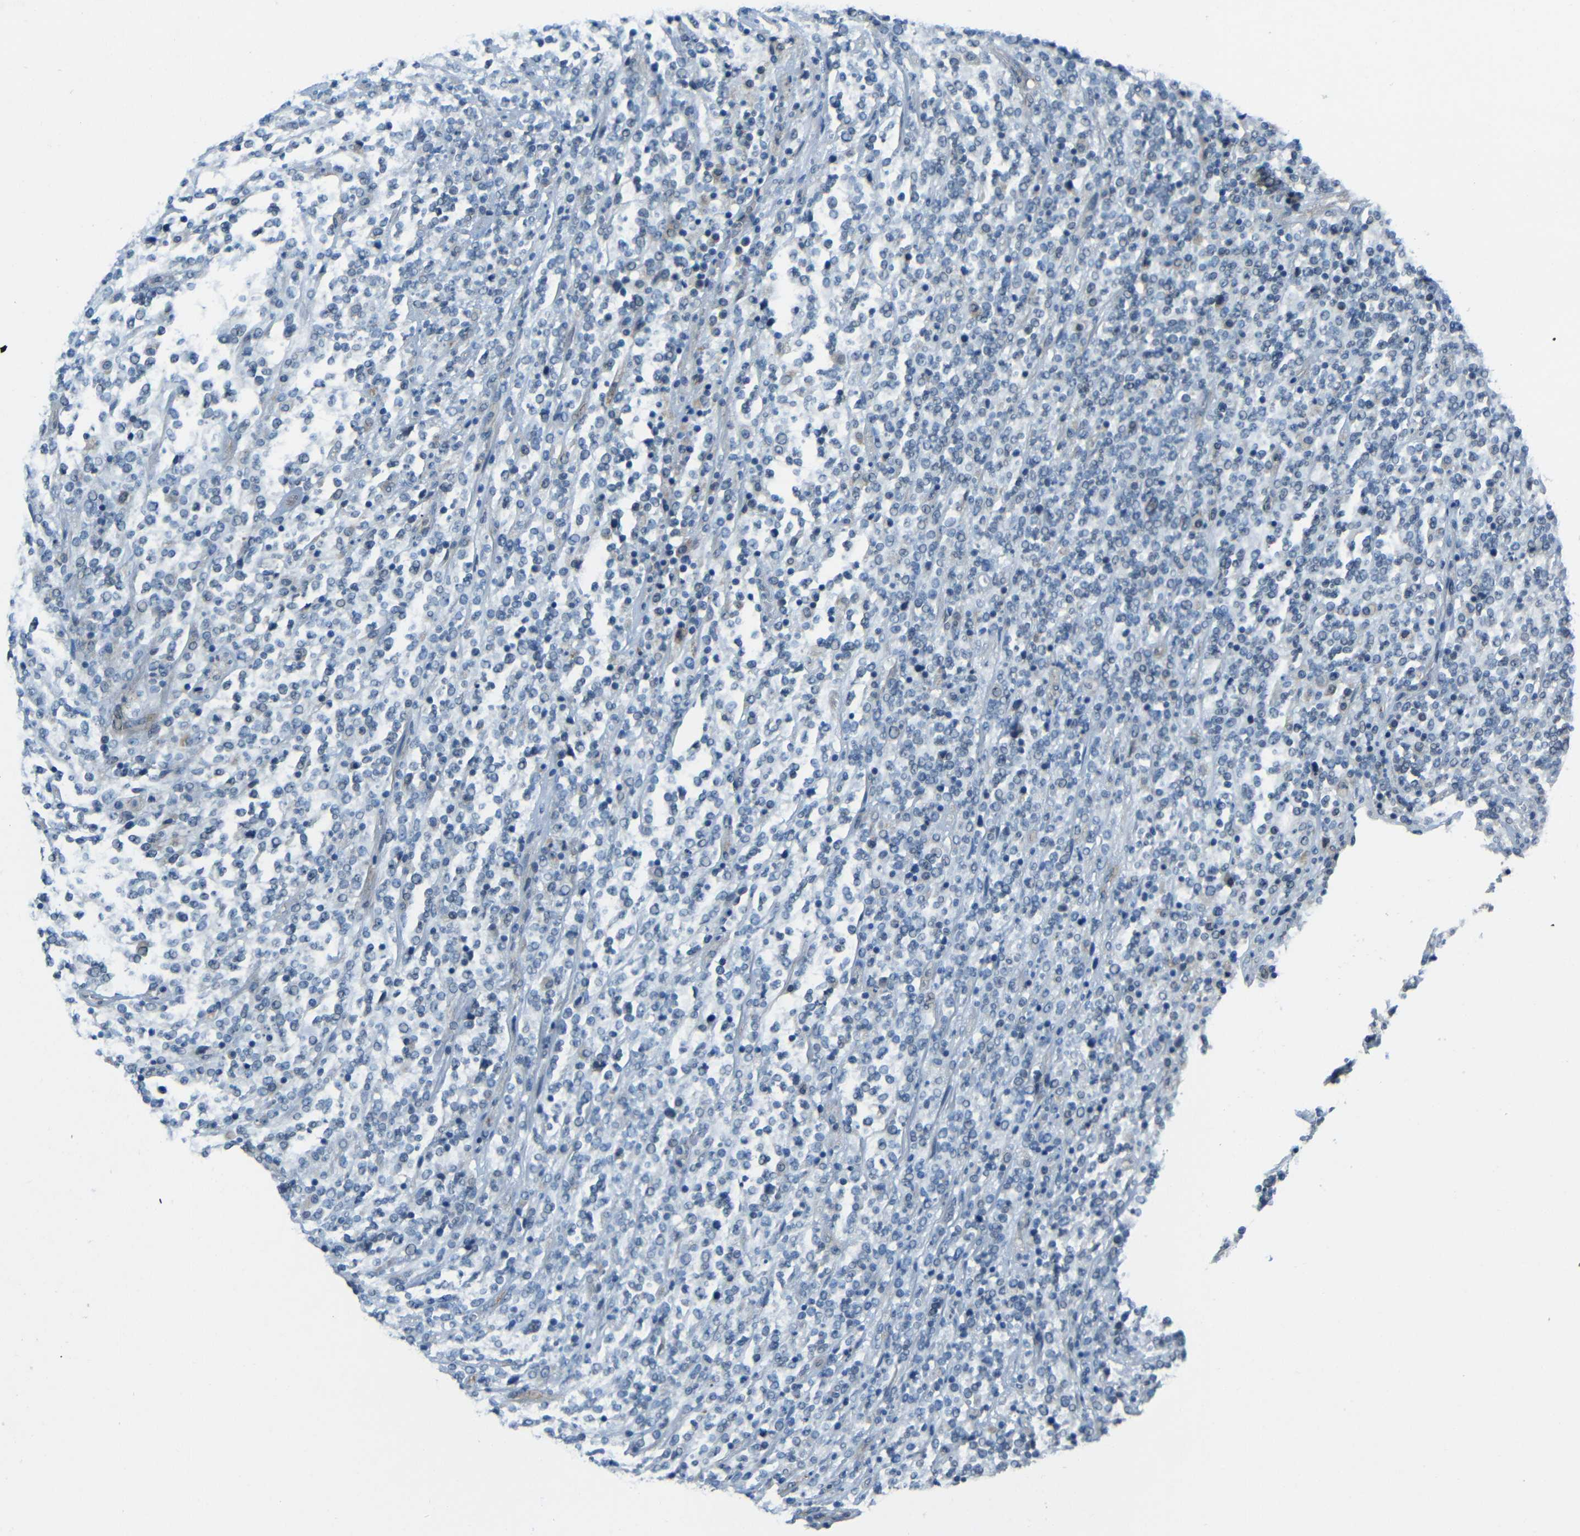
{"staining": {"intensity": "negative", "quantity": "none", "location": "none"}, "tissue": "lymphoma", "cell_type": "Tumor cells", "image_type": "cancer", "snomed": [{"axis": "morphology", "description": "Malignant lymphoma, non-Hodgkin's type, High grade"}, {"axis": "topography", "description": "Soft tissue"}], "caption": "An image of human malignant lymphoma, non-Hodgkin's type (high-grade) is negative for staining in tumor cells.", "gene": "ANKRD22", "patient": {"sex": "male", "age": 18}}